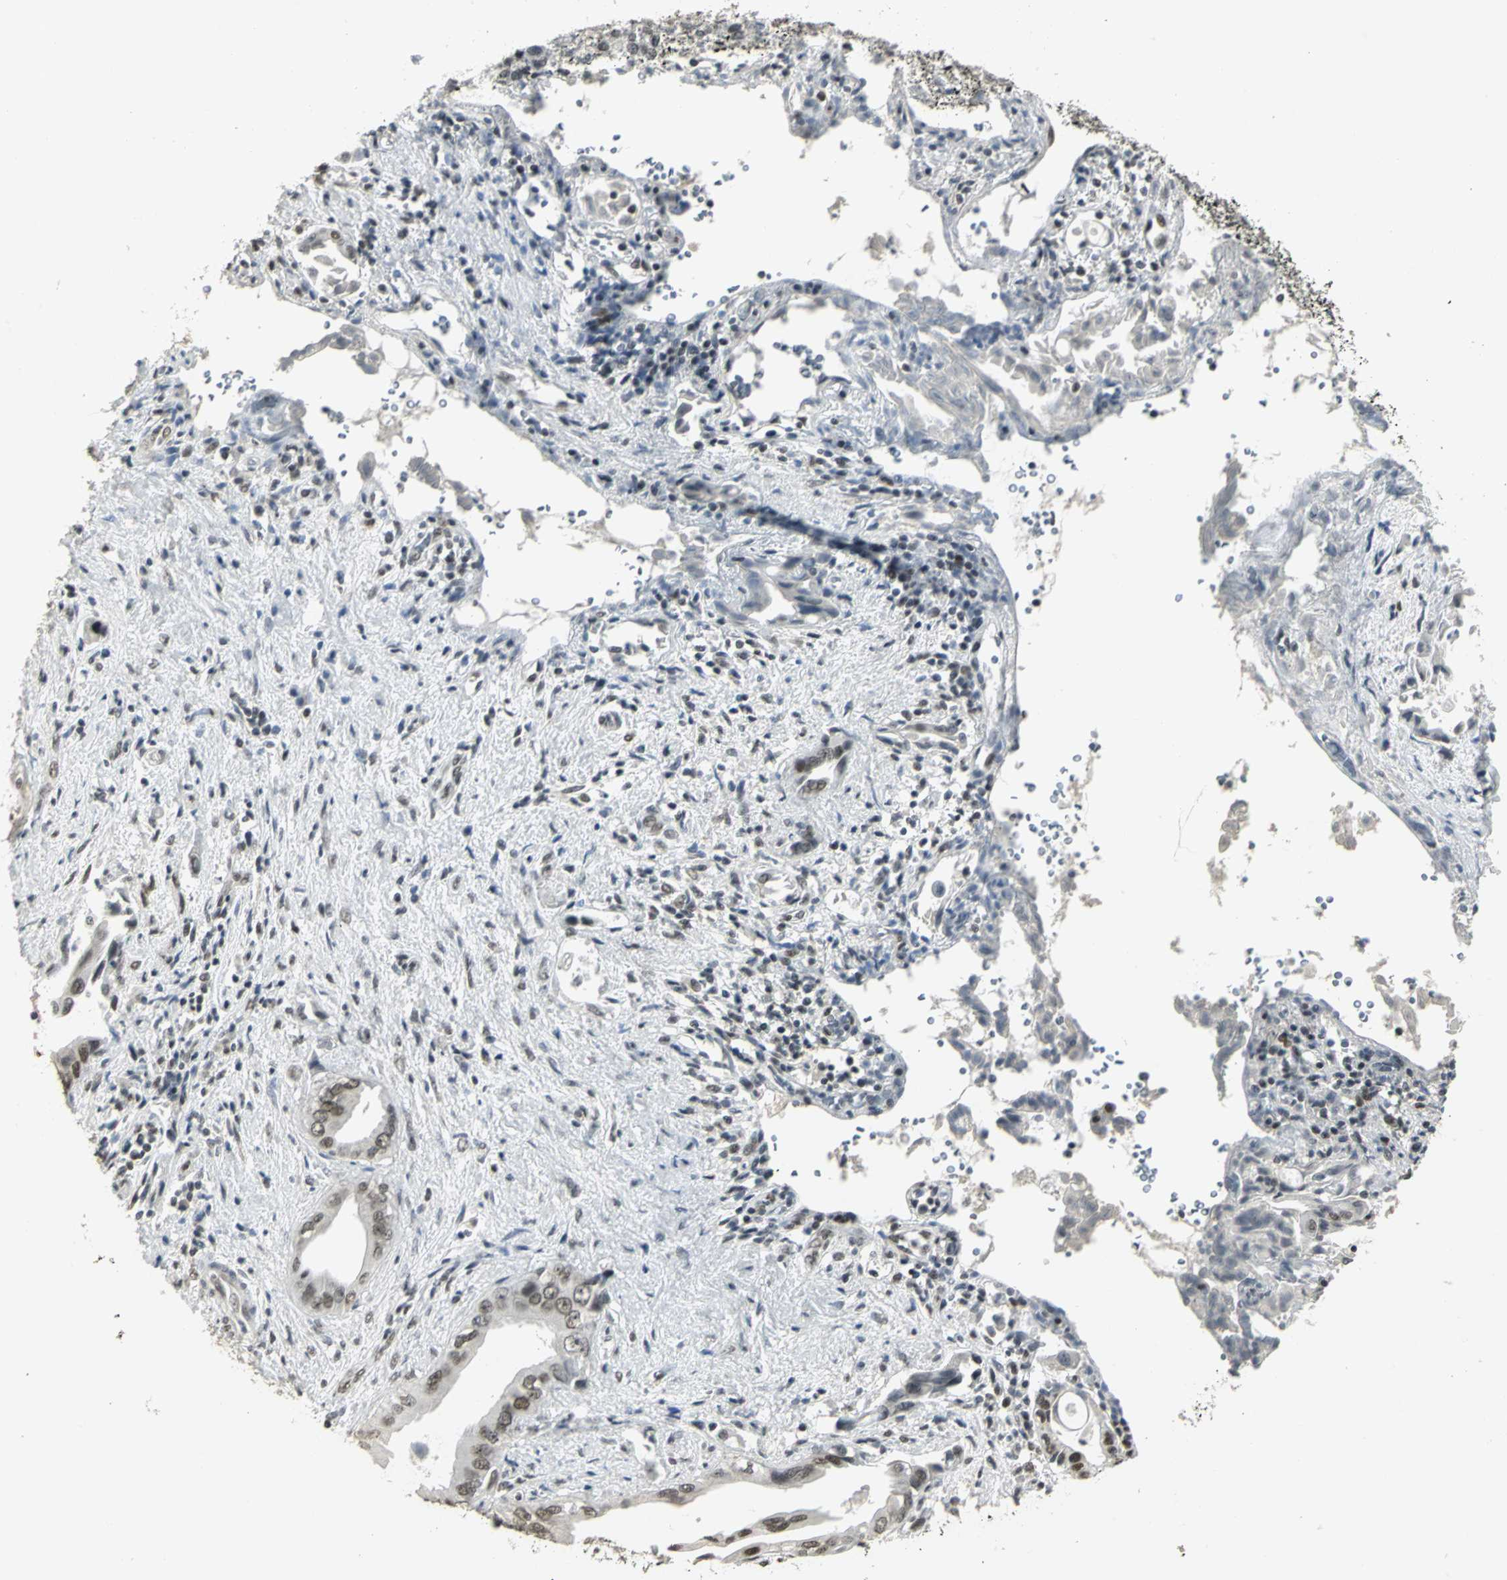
{"staining": {"intensity": "strong", "quantity": ">75%", "location": "nuclear"}, "tissue": "liver cancer", "cell_type": "Tumor cells", "image_type": "cancer", "snomed": [{"axis": "morphology", "description": "Cholangiocarcinoma"}, {"axis": "topography", "description": "Liver"}], "caption": "The photomicrograph displays a brown stain indicating the presence of a protein in the nuclear of tumor cells in cholangiocarcinoma (liver).", "gene": "CBX3", "patient": {"sex": "male", "age": 58}}